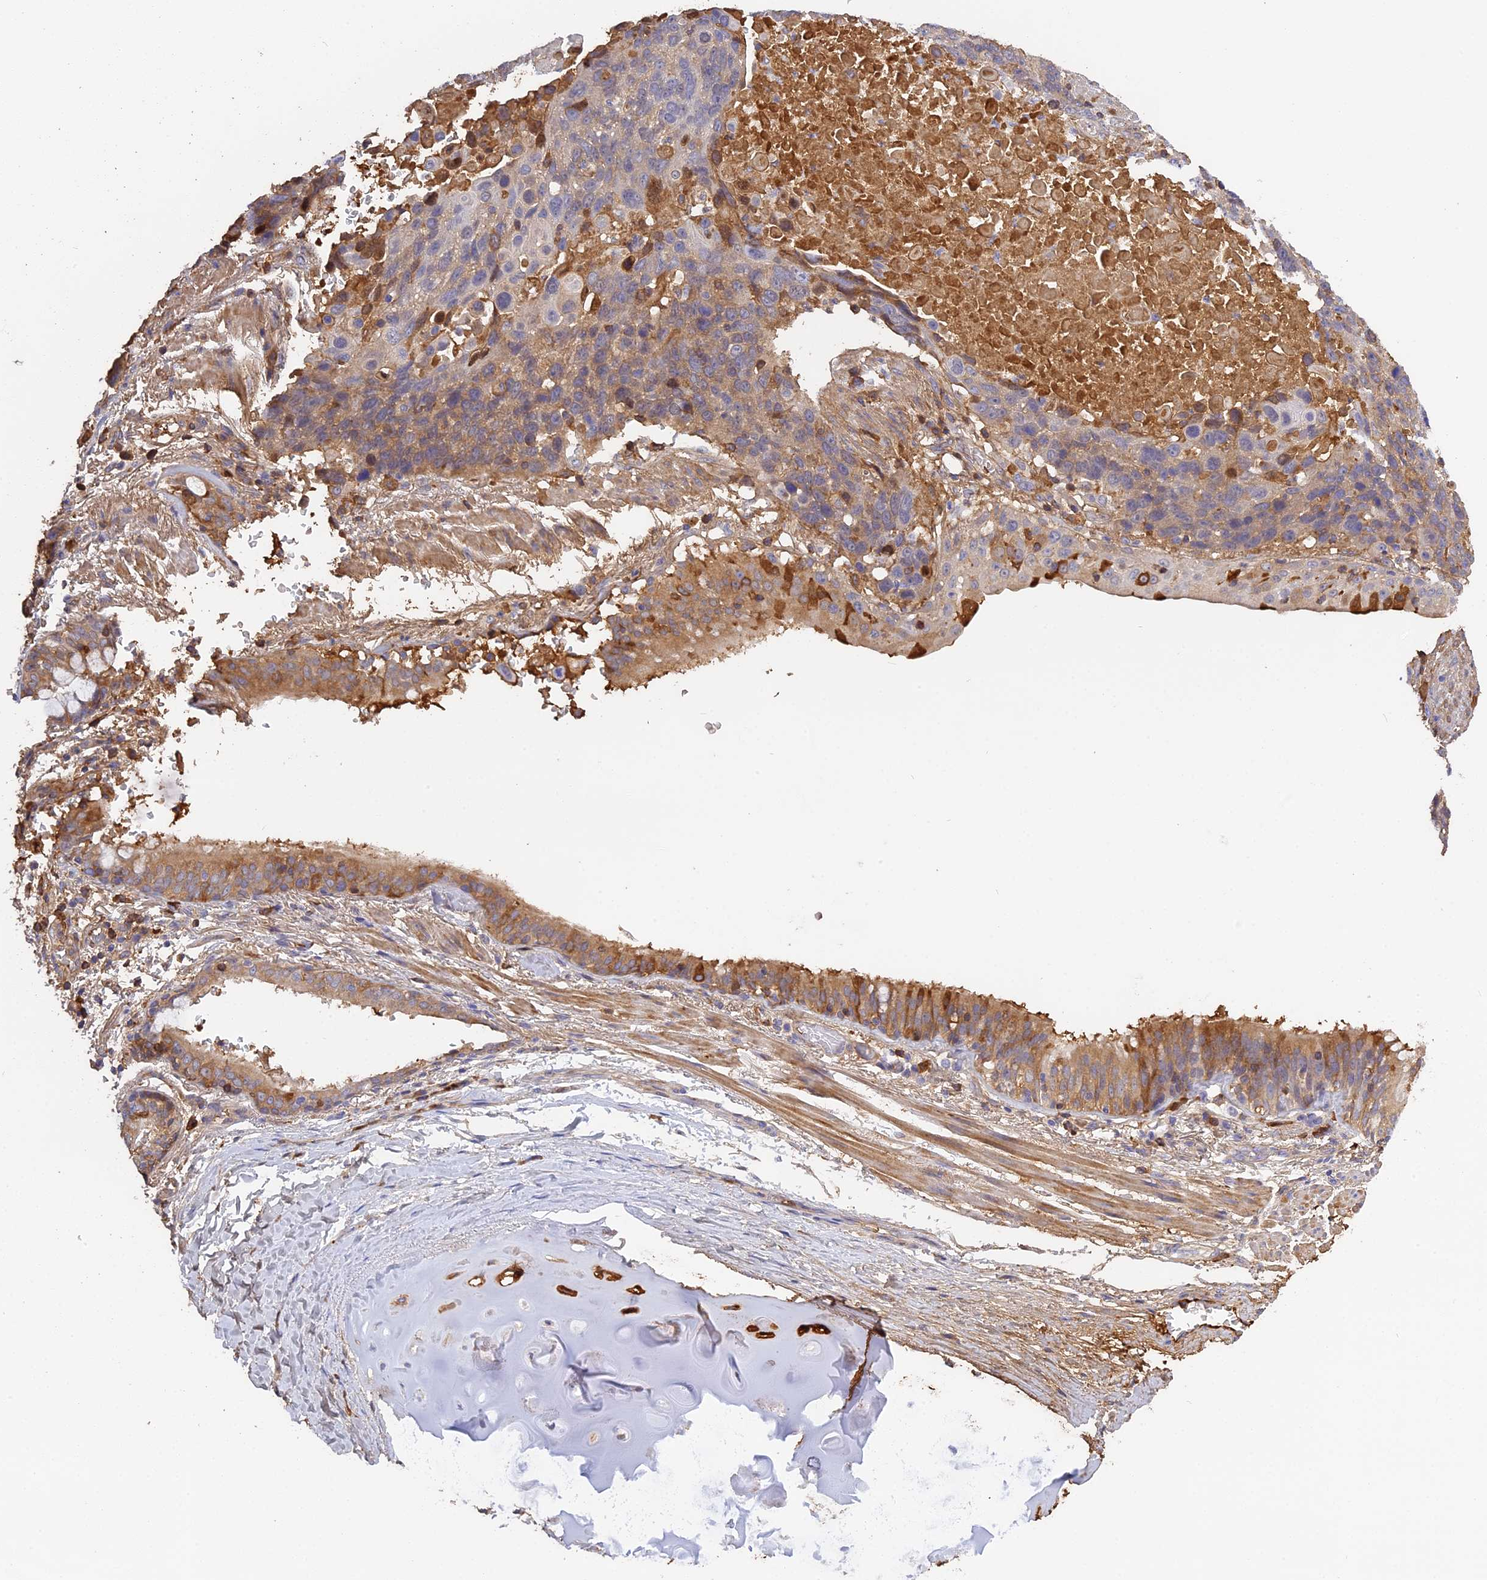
{"staining": {"intensity": "weak", "quantity": "<25%", "location": "cytoplasmic/membranous"}, "tissue": "lung cancer", "cell_type": "Tumor cells", "image_type": "cancer", "snomed": [{"axis": "morphology", "description": "Squamous cell carcinoma, NOS"}, {"axis": "topography", "description": "Lung"}], "caption": "Immunohistochemistry (IHC) of lung cancer (squamous cell carcinoma) demonstrates no staining in tumor cells.", "gene": "PZP", "patient": {"sex": "male", "age": 66}}